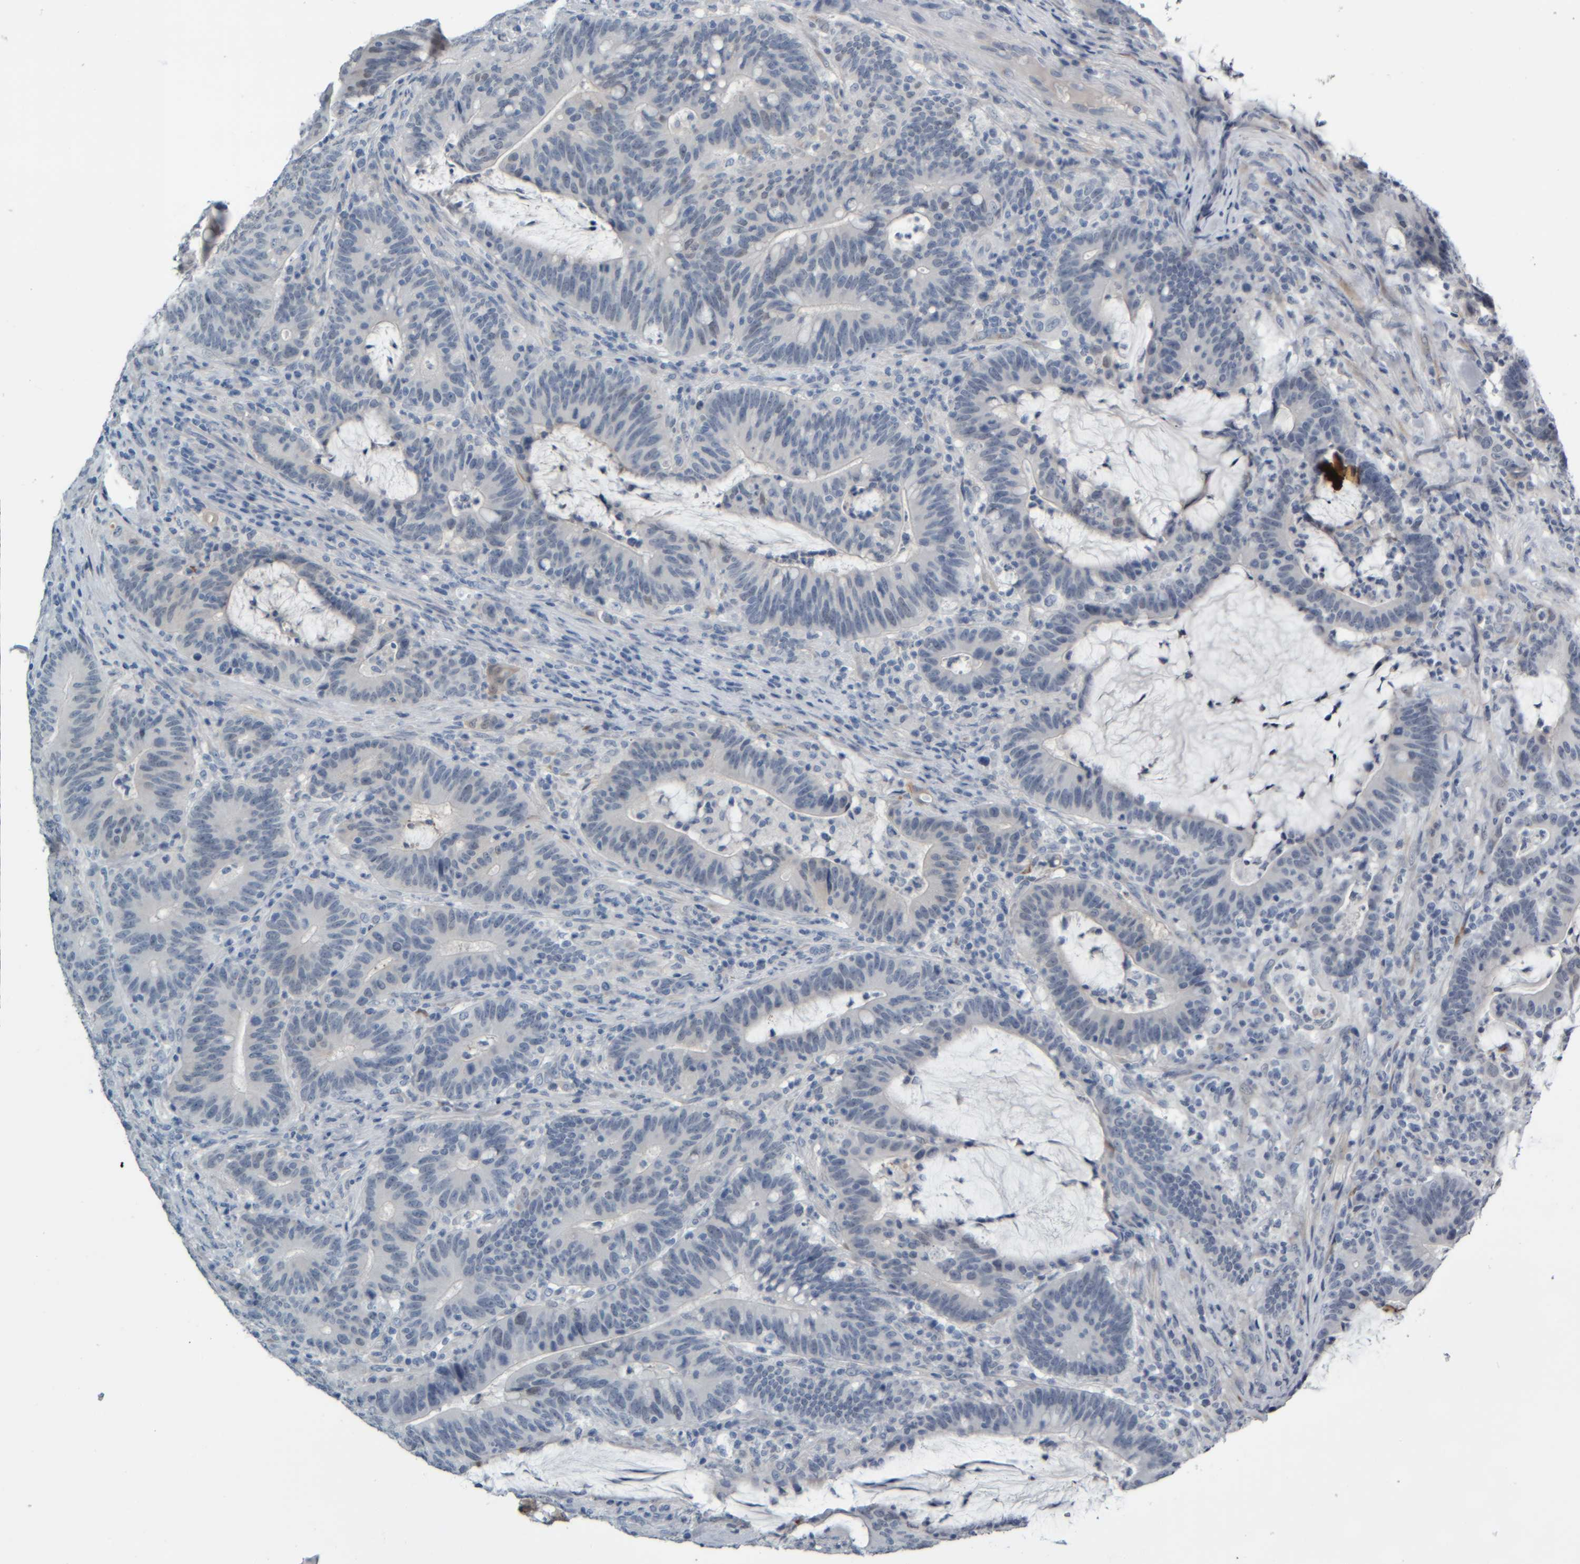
{"staining": {"intensity": "negative", "quantity": "none", "location": "none"}, "tissue": "colorectal cancer", "cell_type": "Tumor cells", "image_type": "cancer", "snomed": [{"axis": "morphology", "description": "Adenocarcinoma, NOS"}, {"axis": "topography", "description": "Colon"}], "caption": "DAB (3,3'-diaminobenzidine) immunohistochemical staining of human colorectal cancer (adenocarcinoma) reveals no significant expression in tumor cells. (DAB immunohistochemistry (IHC) visualized using brightfield microscopy, high magnification).", "gene": "COL14A1", "patient": {"sex": "female", "age": 66}}